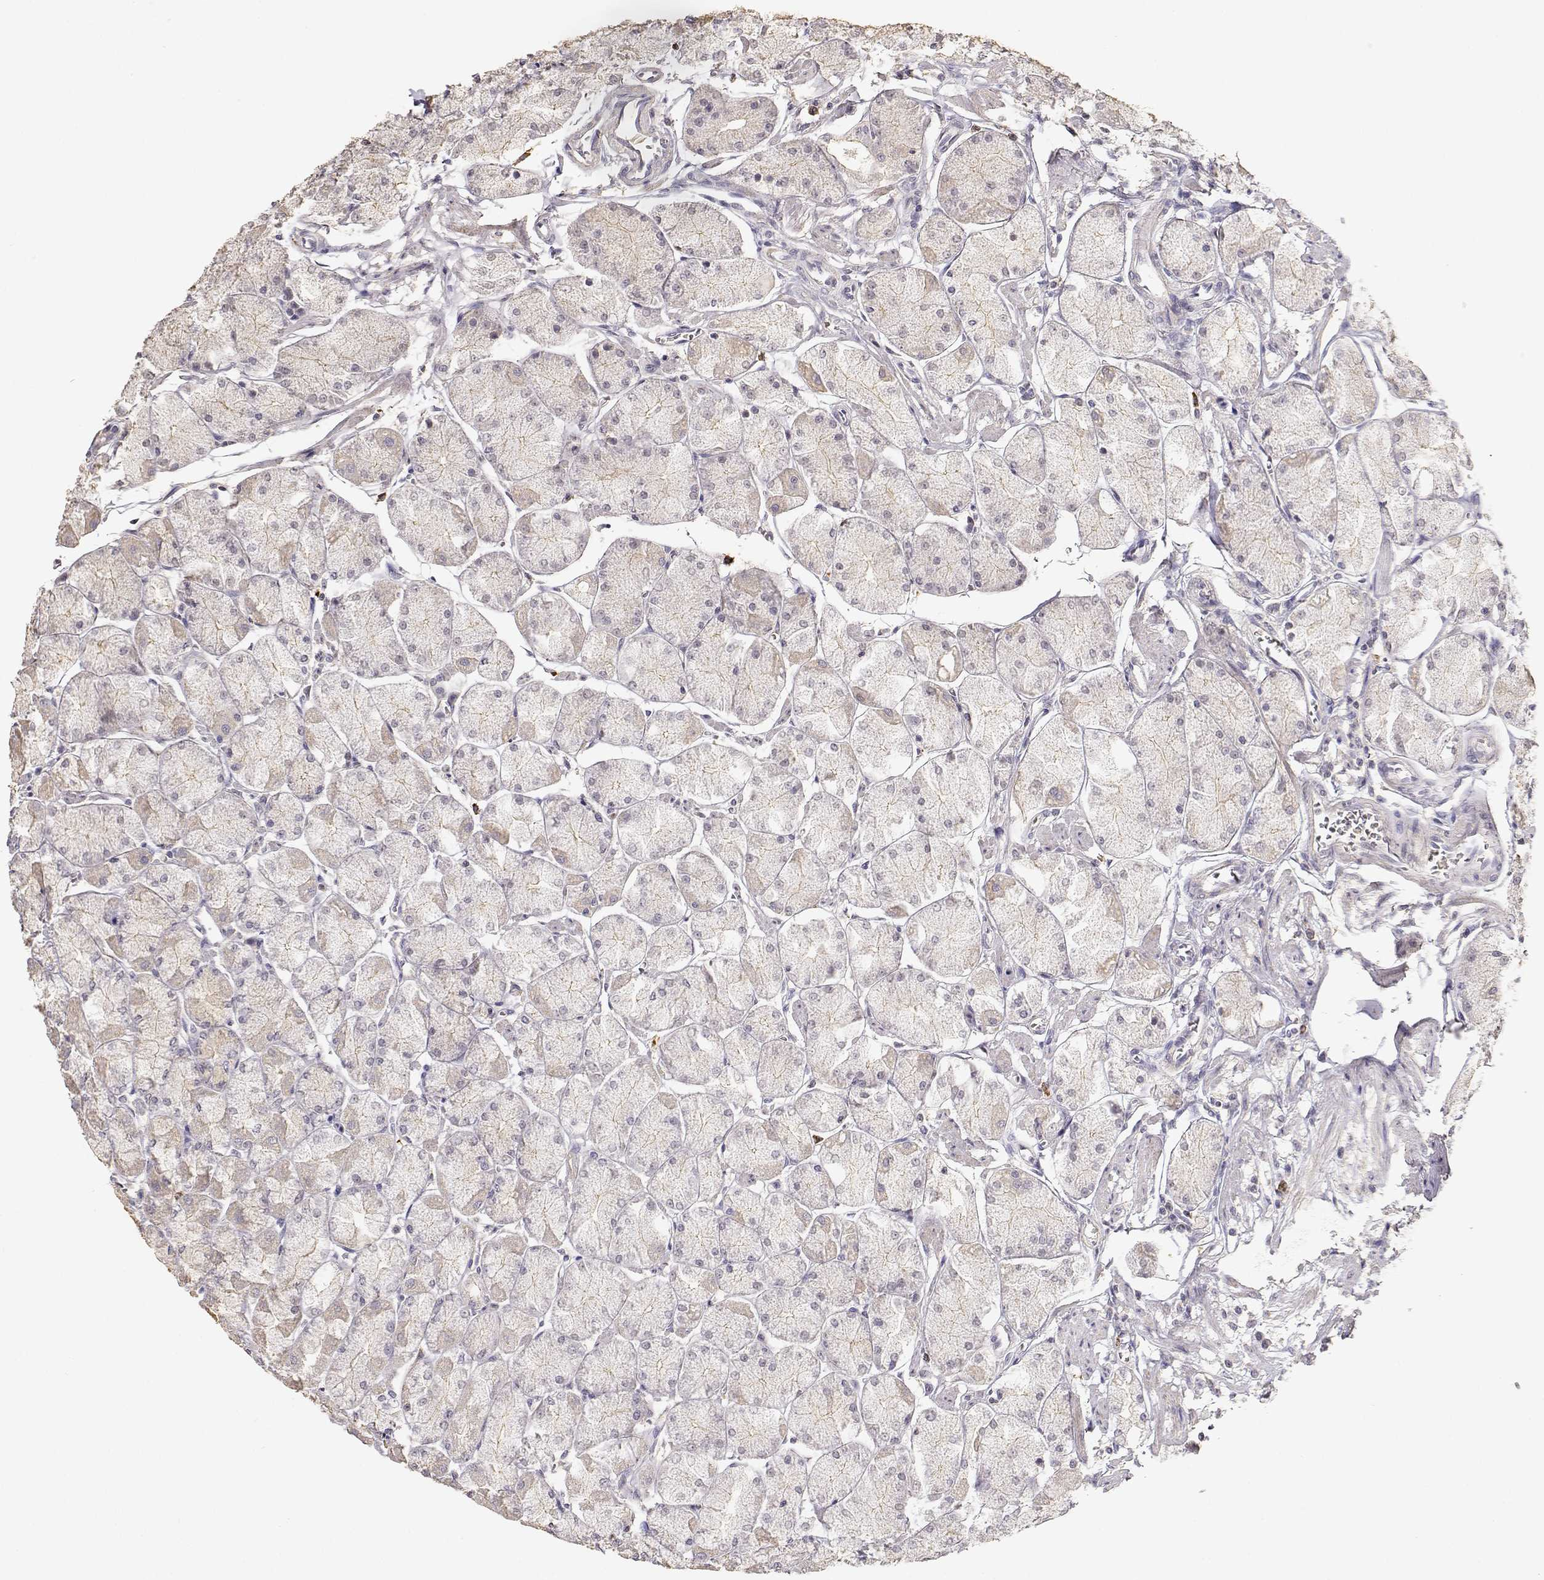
{"staining": {"intensity": "weak", "quantity": "<25%", "location": "cytoplasmic/membranous"}, "tissue": "stomach", "cell_type": "Glandular cells", "image_type": "normal", "snomed": [{"axis": "morphology", "description": "Normal tissue, NOS"}, {"axis": "topography", "description": "Stomach, upper"}], "caption": "Protein analysis of benign stomach exhibits no significant positivity in glandular cells.", "gene": "TNFRSF10C", "patient": {"sex": "male", "age": 60}}